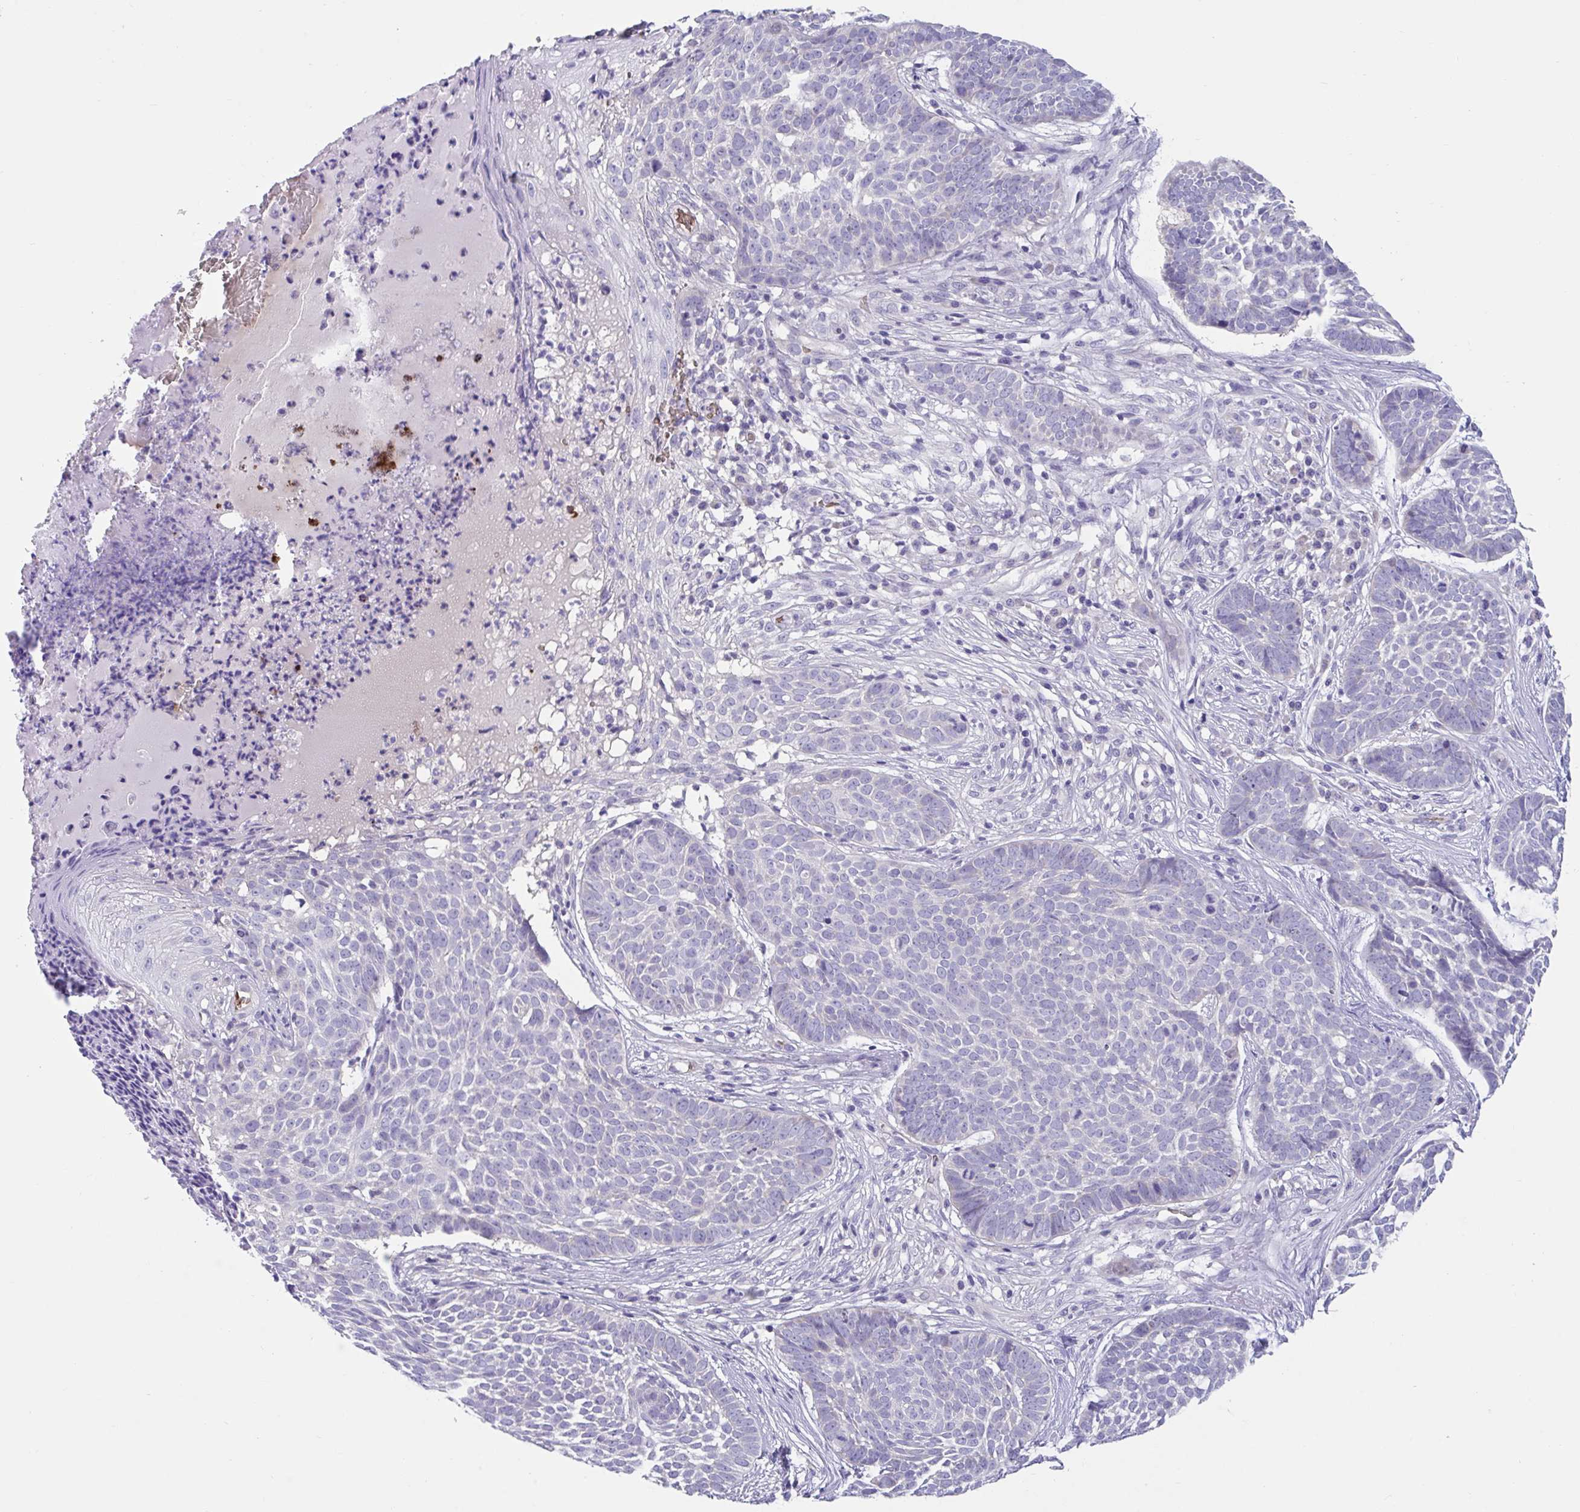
{"staining": {"intensity": "negative", "quantity": "none", "location": "none"}, "tissue": "skin cancer", "cell_type": "Tumor cells", "image_type": "cancer", "snomed": [{"axis": "morphology", "description": "Basal cell carcinoma"}, {"axis": "topography", "description": "Skin"}], "caption": "Micrograph shows no protein positivity in tumor cells of skin cancer (basal cell carcinoma) tissue. Brightfield microscopy of immunohistochemistry (IHC) stained with DAB (3,3'-diaminobenzidine) (brown) and hematoxylin (blue), captured at high magnification.", "gene": "TTC30B", "patient": {"sex": "female", "age": 89}}